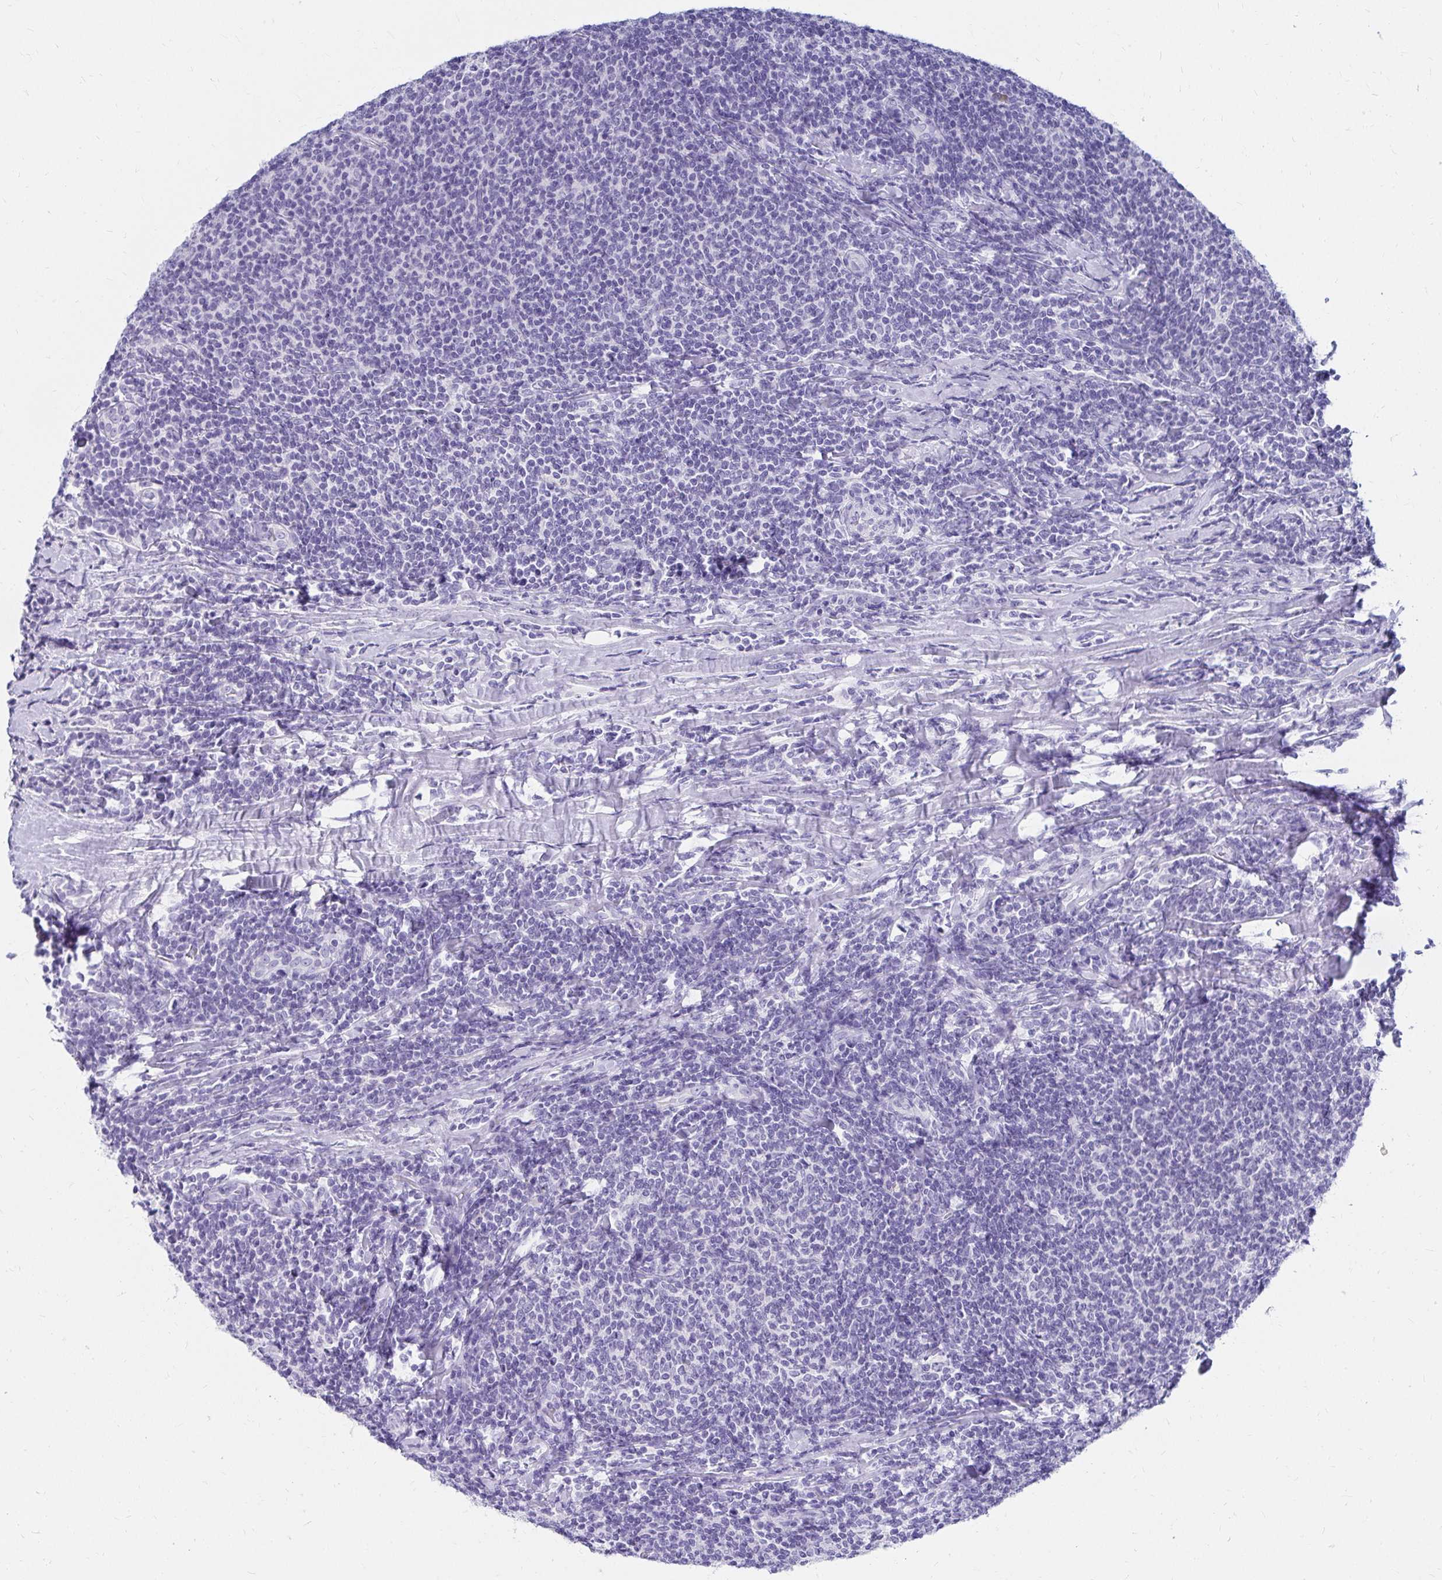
{"staining": {"intensity": "negative", "quantity": "none", "location": "none"}, "tissue": "lymphoma", "cell_type": "Tumor cells", "image_type": "cancer", "snomed": [{"axis": "morphology", "description": "Malignant lymphoma, non-Hodgkin's type, Low grade"}, {"axis": "topography", "description": "Lymph node"}], "caption": "Immunohistochemical staining of malignant lymphoma, non-Hodgkin's type (low-grade) exhibits no significant staining in tumor cells. (DAB (3,3'-diaminobenzidine) immunohistochemistry (IHC) visualized using brightfield microscopy, high magnification).", "gene": "DPEP3", "patient": {"sex": "male", "age": 52}}